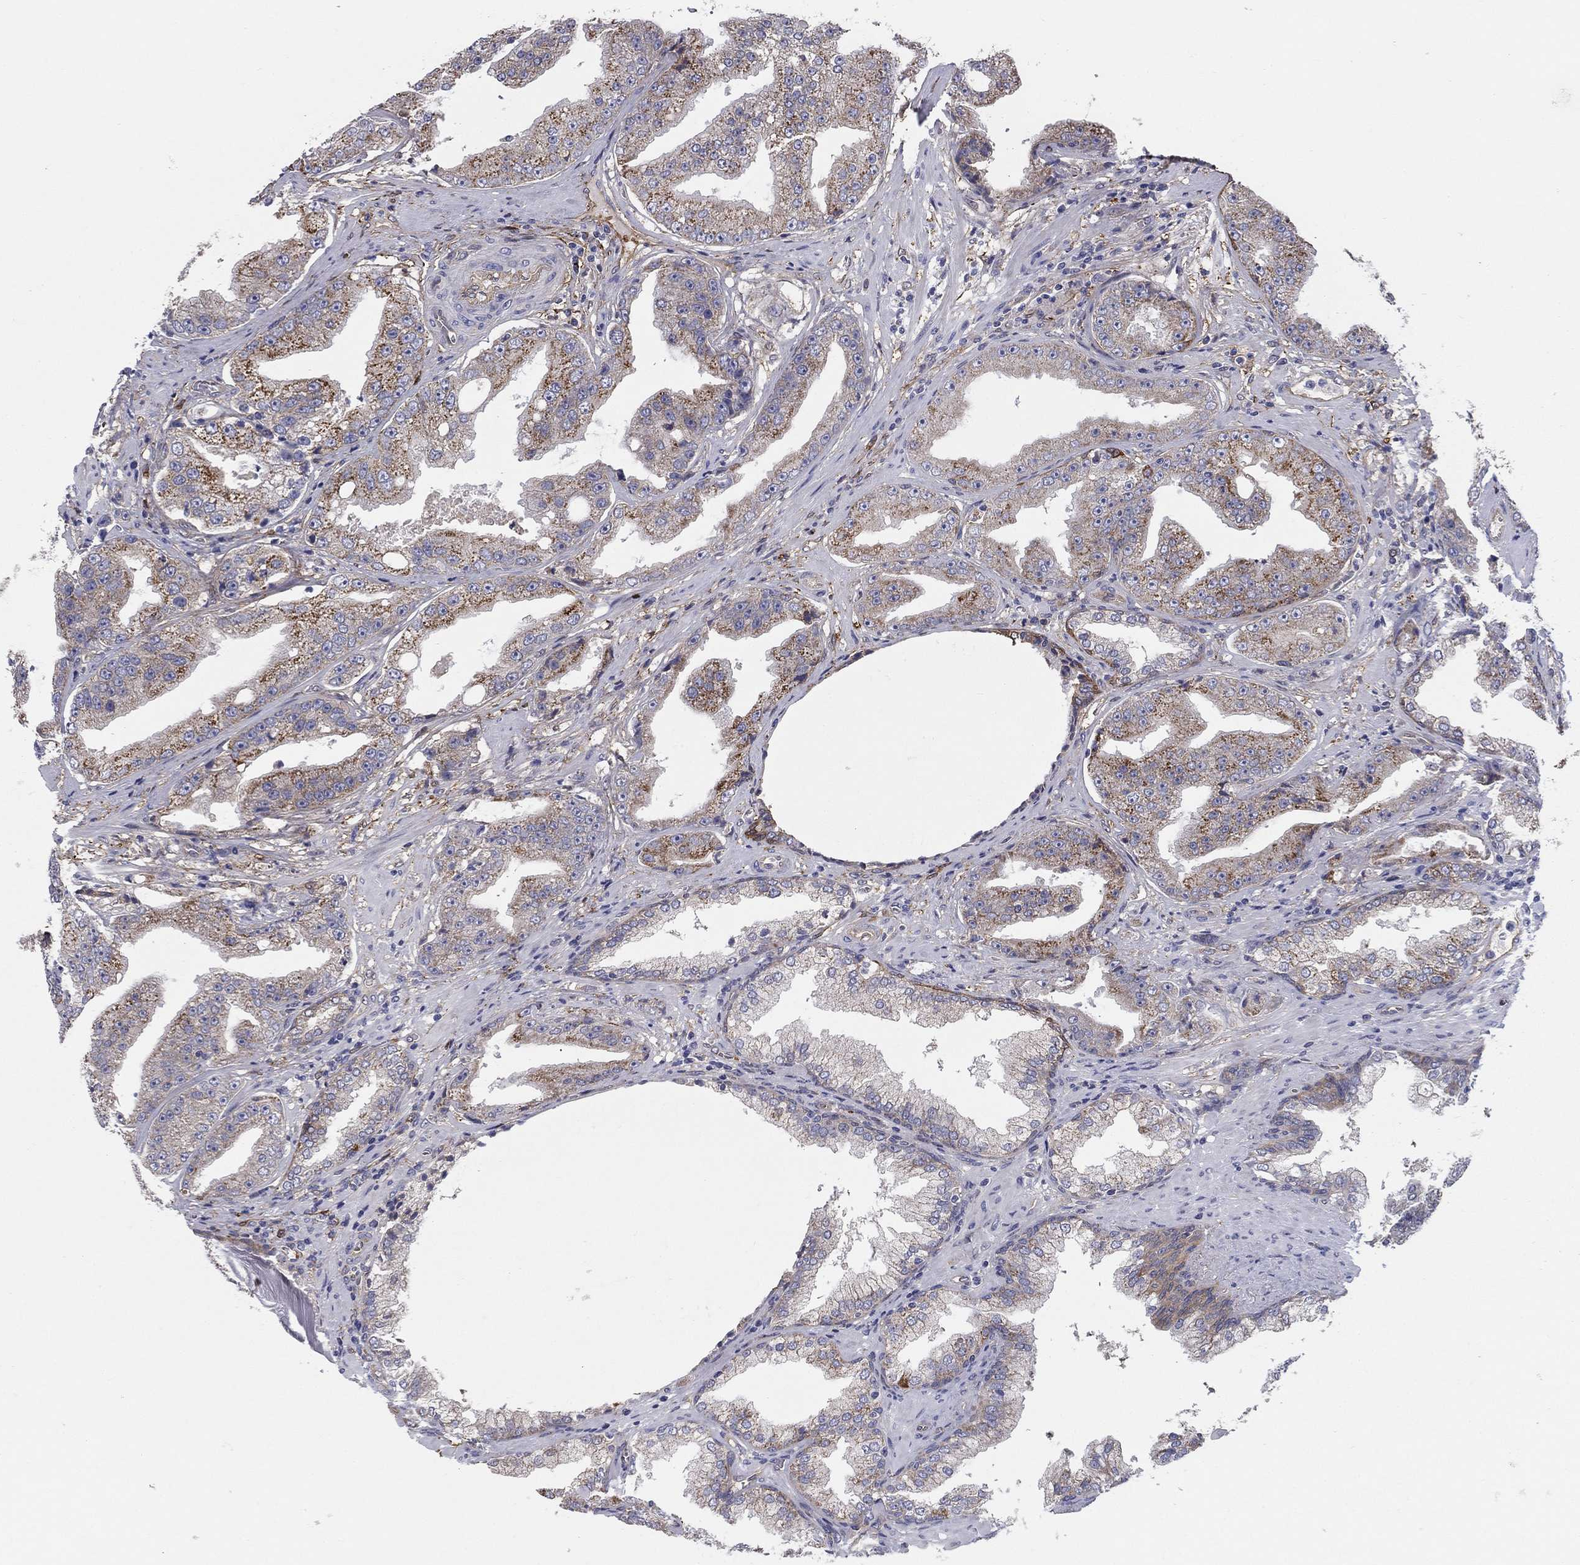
{"staining": {"intensity": "strong", "quantity": "25%-75%", "location": "cytoplasmic/membranous"}, "tissue": "prostate cancer", "cell_type": "Tumor cells", "image_type": "cancer", "snomed": [{"axis": "morphology", "description": "Adenocarcinoma, Low grade"}, {"axis": "topography", "description": "Prostate"}], "caption": "Protein staining of prostate cancer tissue exhibits strong cytoplasmic/membranous staining in about 25%-75% of tumor cells.", "gene": "EMP2", "patient": {"sex": "male", "age": 62}}